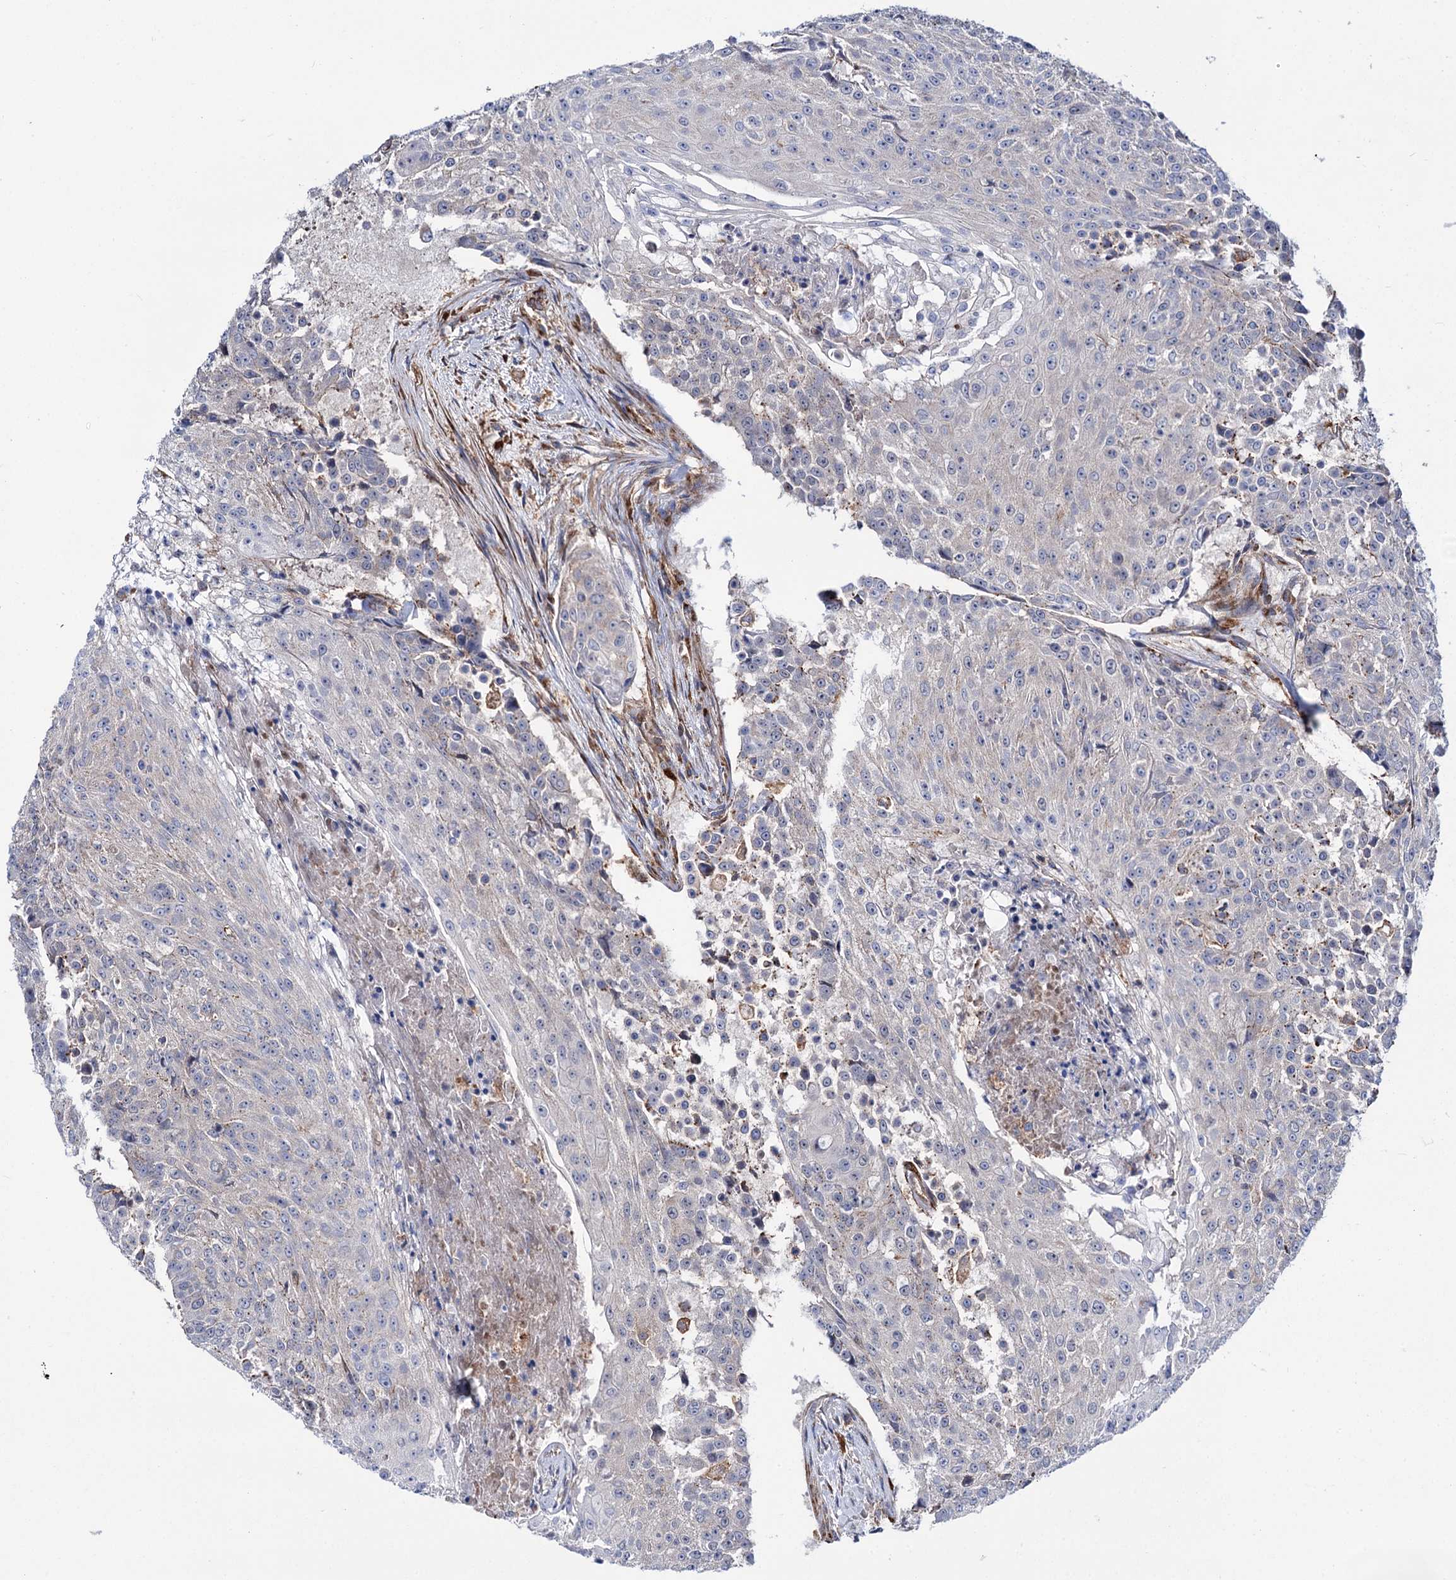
{"staining": {"intensity": "negative", "quantity": "none", "location": "none"}, "tissue": "urothelial cancer", "cell_type": "Tumor cells", "image_type": "cancer", "snomed": [{"axis": "morphology", "description": "Urothelial carcinoma, High grade"}, {"axis": "topography", "description": "Urinary bladder"}], "caption": "IHC of high-grade urothelial carcinoma demonstrates no expression in tumor cells. (DAB (3,3'-diaminobenzidine) IHC with hematoxylin counter stain).", "gene": "DEF6", "patient": {"sex": "female", "age": 63}}